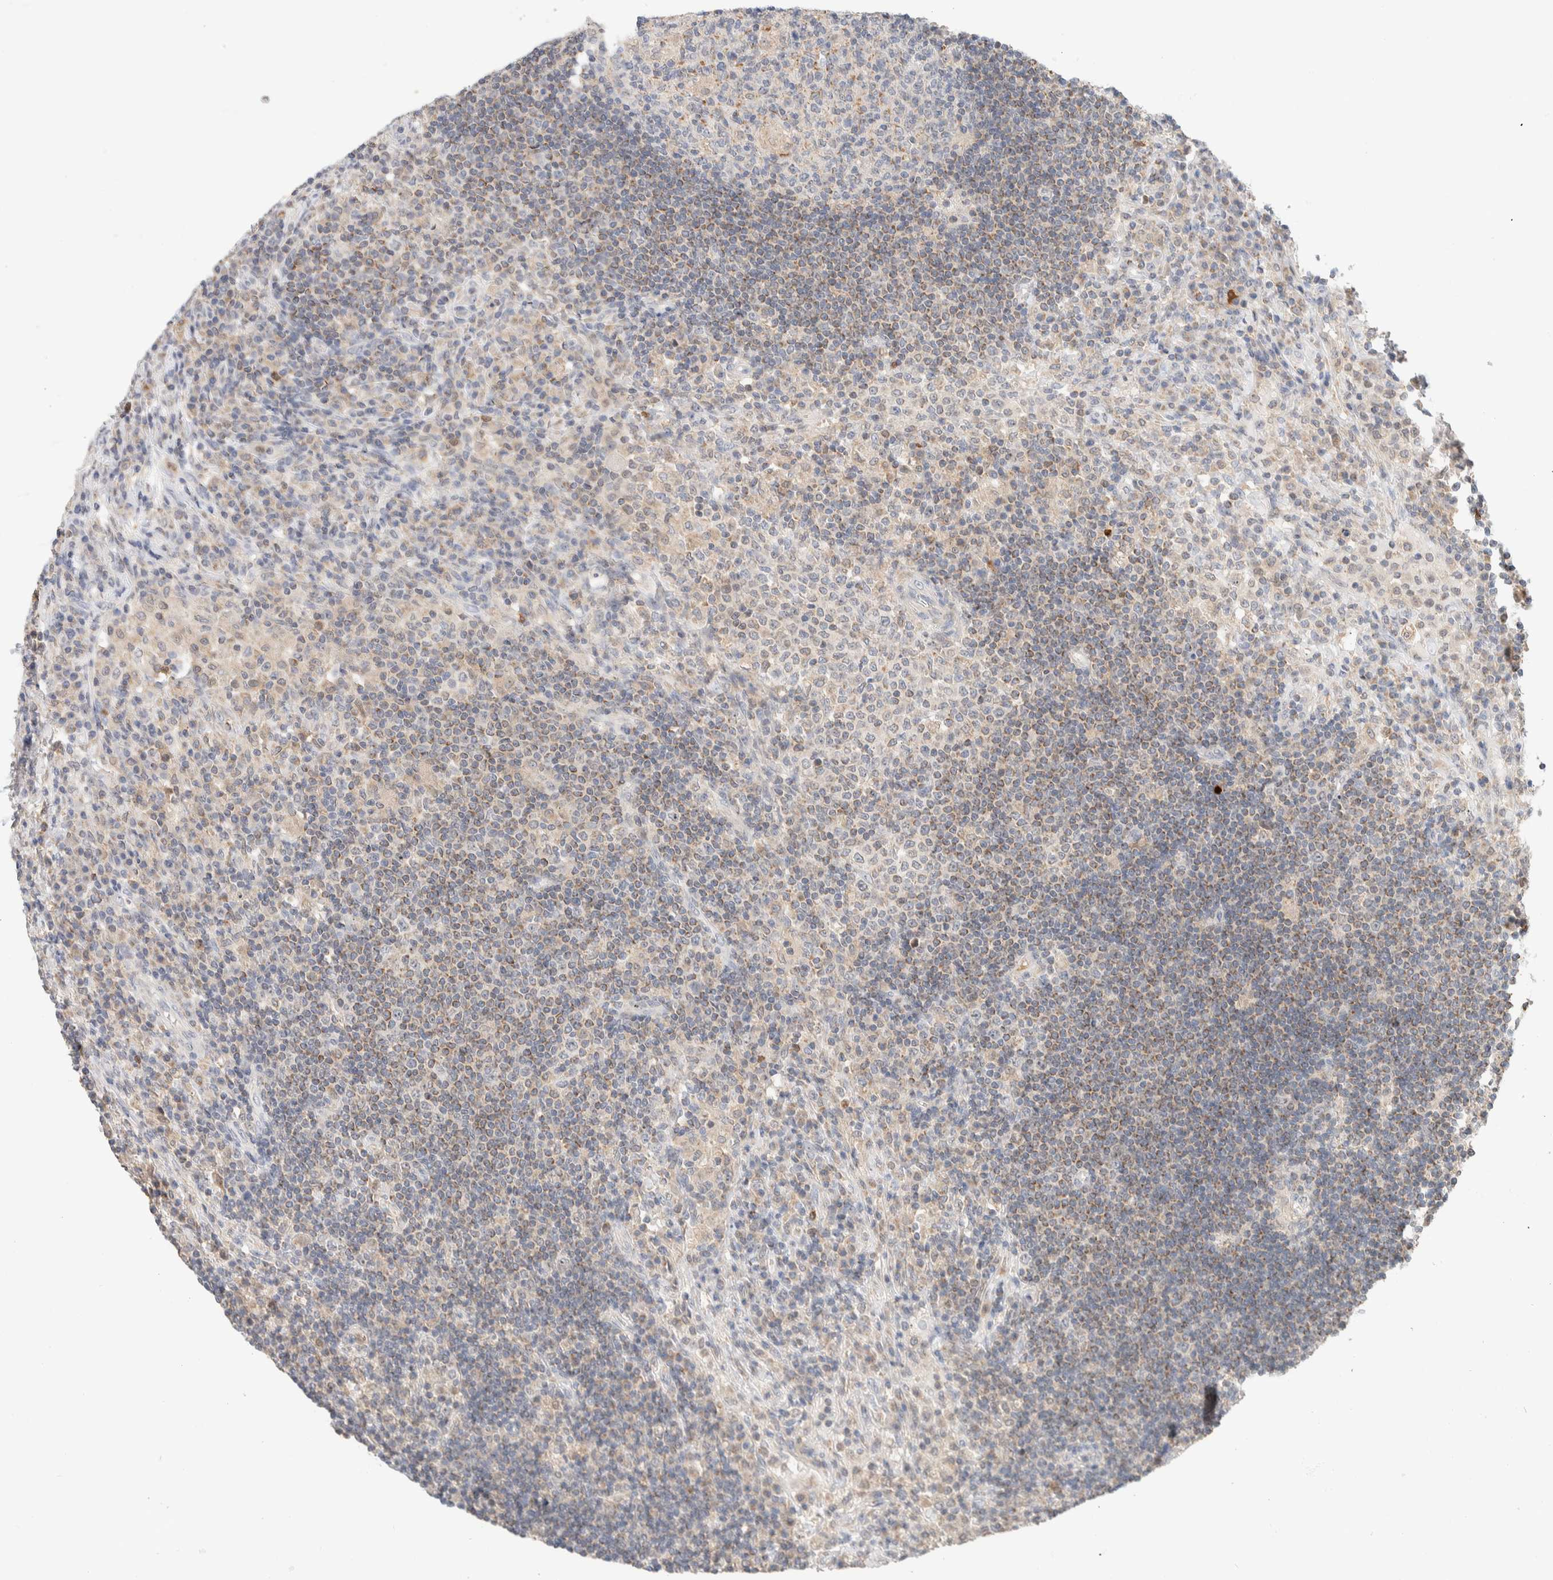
{"staining": {"intensity": "weak", "quantity": "<25%", "location": "cytoplasmic/membranous"}, "tissue": "lymph node", "cell_type": "Germinal center cells", "image_type": "normal", "snomed": [{"axis": "morphology", "description": "Normal tissue, NOS"}, {"axis": "topography", "description": "Lymph node"}], "caption": "Histopathology image shows no significant protein positivity in germinal center cells of normal lymph node.", "gene": "HDHD3", "patient": {"sex": "female", "age": 53}}